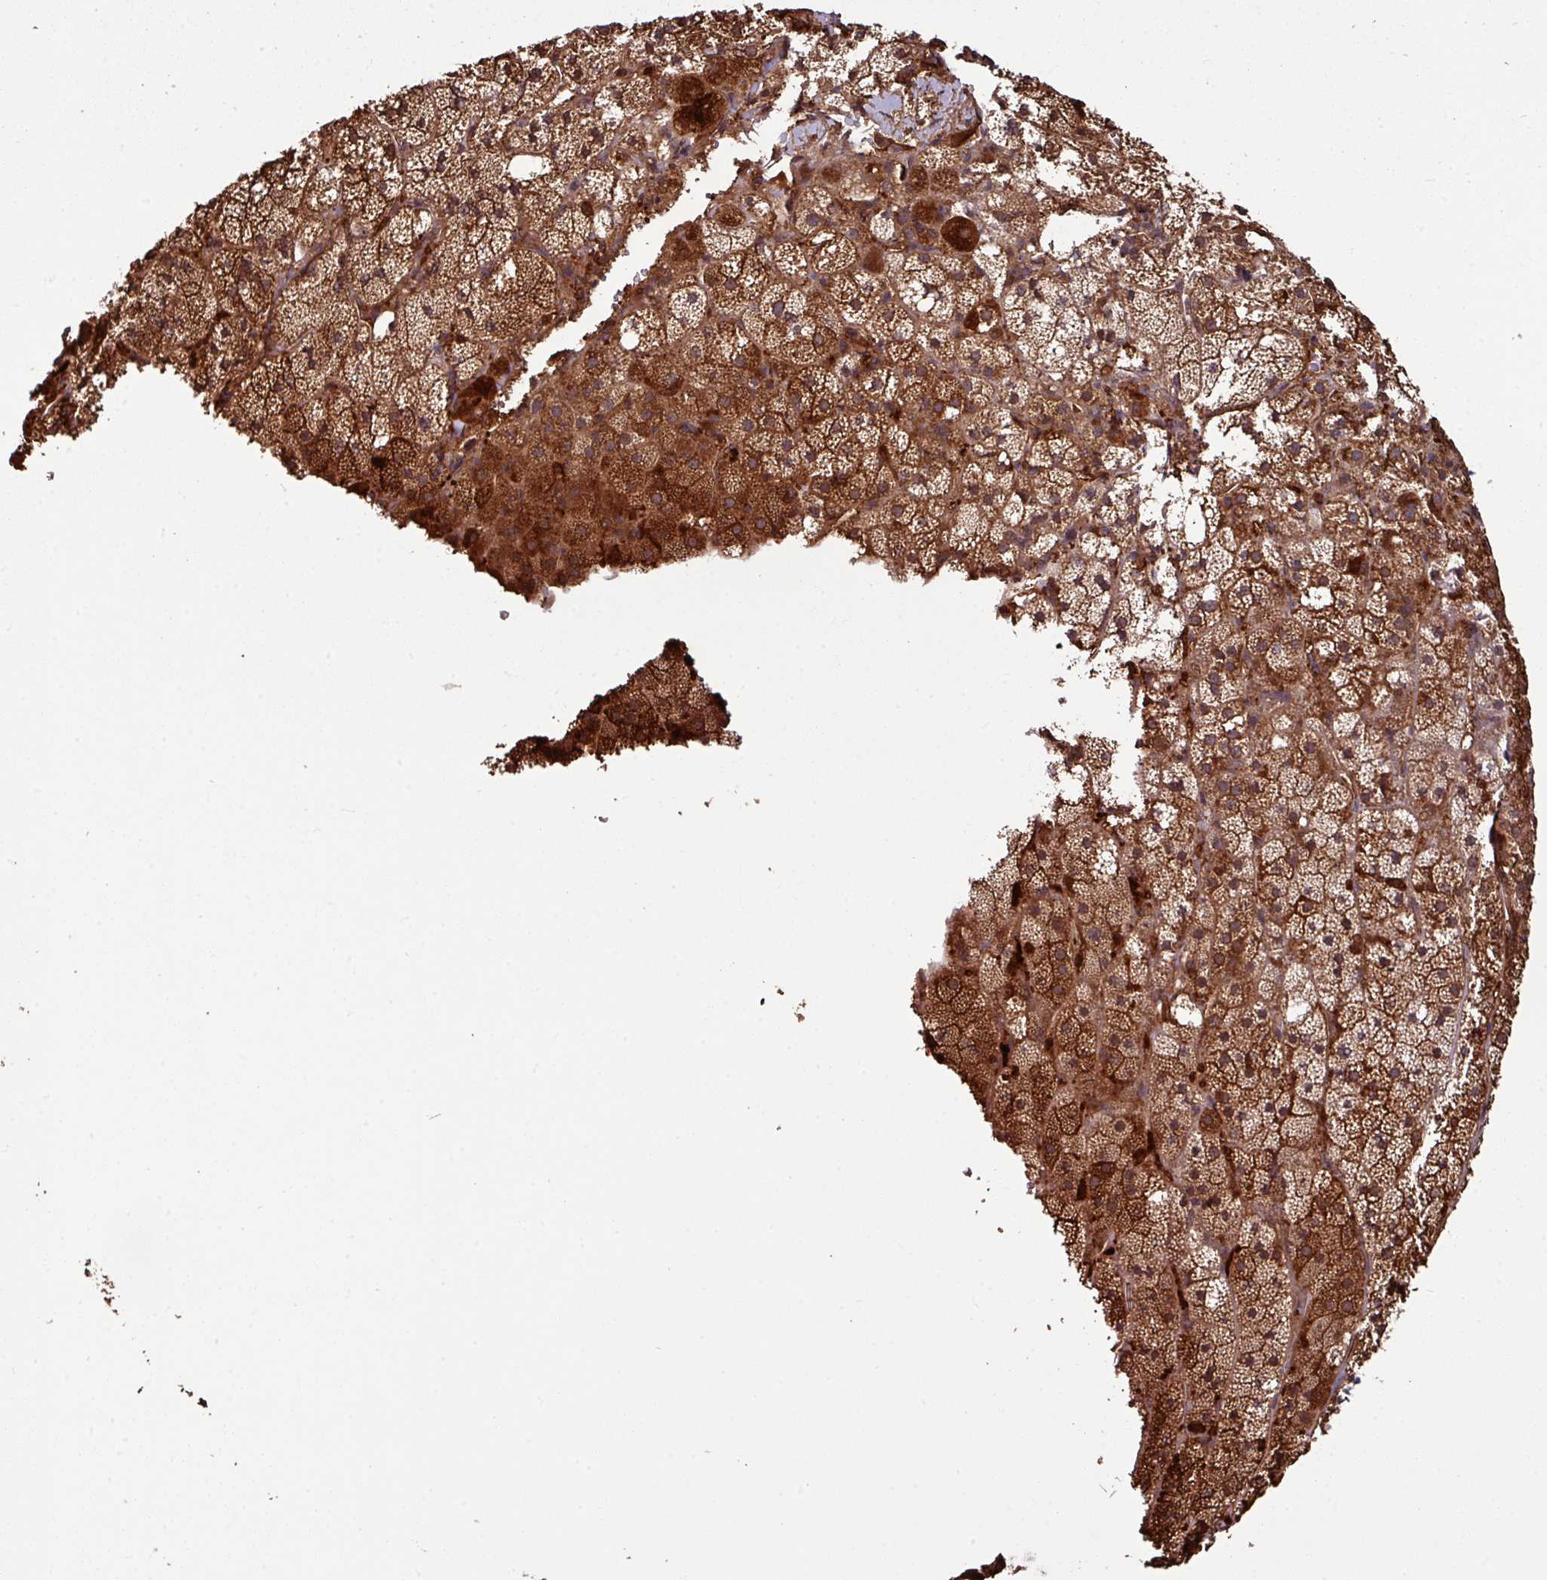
{"staining": {"intensity": "strong", "quantity": ">75%", "location": "cytoplasmic/membranous"}, "tissue": "adrenal gland", "cell_type": "Glandular cells", "image_type": "normal", "snomed": [{"axis": "morphology", "description": "Normal tissue, NOS"}, {"axis": "topography", "description": "Adrenal gland"}], "caption": "Adrenal gland stained with immunohistochemistry (IHC) reveals strong cytoplasmic/membranous staining in about >75% of glandular cells. (Stains: DAB in brown, nuclei in blue, Microscopy: brightfield microscopy at high magnification).", "gene": "GNPDA1", "patient": {"sex": "male", "age": 53}}